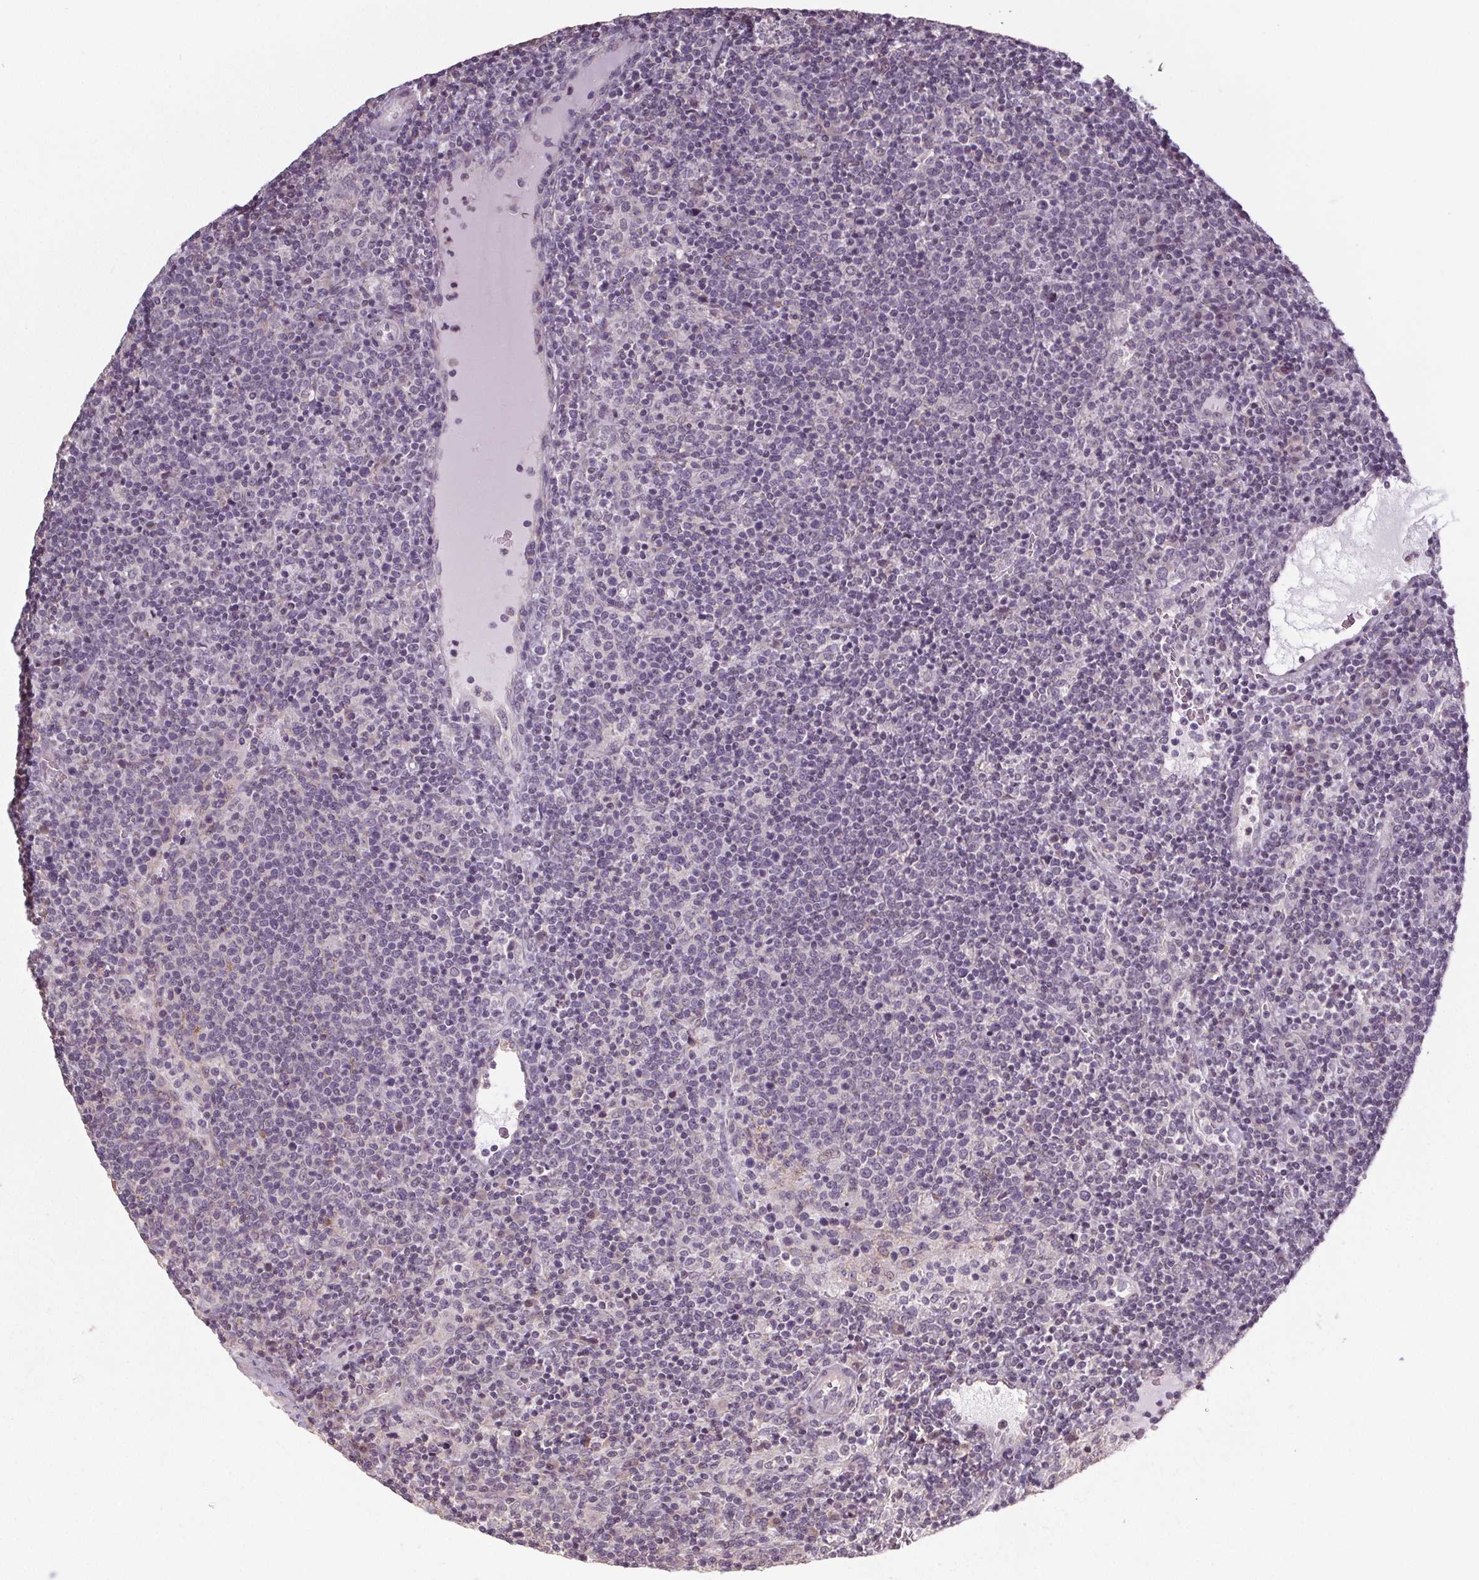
{"staining": {"intensity": "negative", "quantity": "none", "location": "none"}, "tissue": "lymphoma", "cell_type": "Tumor cells", "image_type": "cancer", "snomed": [{"axis": "morphology", "description": "Malignant lymphoma, non-Hodgkin's type, High grade"}, {"axis": "topography", "description": "Lymph node"}], "caption": "Immunohistochemical staining of malignant lymphoma, non-Hodgkin's type (high-grade) shows no significant expression in tumor cells. (Brightfield microscopy of DAB immunohistochemistry at high magnification).", "gene": "SLC26A2", "patient": {"sex": "male", "age": 61}}